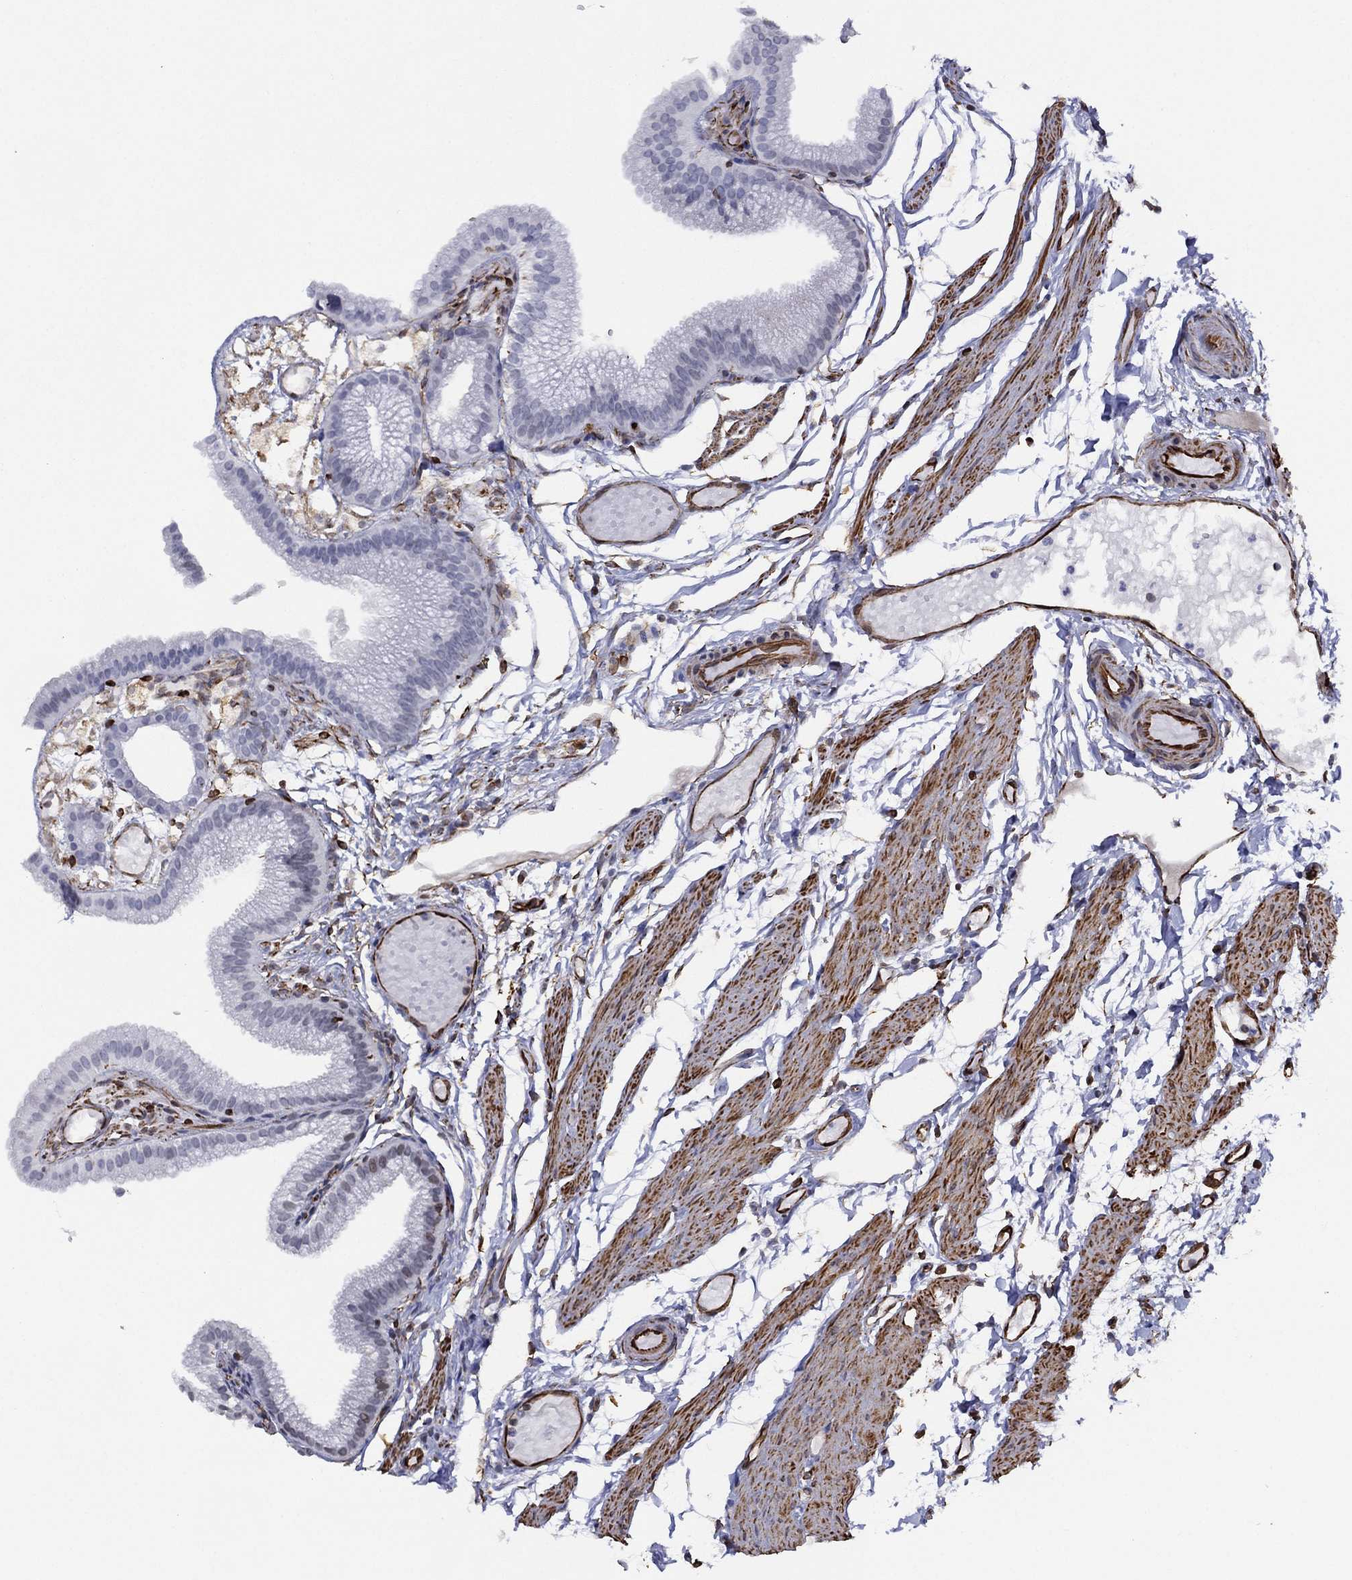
{"staining": {"intensity": "negative", "quantity": "none", "location": "none"}, "tissue": "gallbladder", "cell_type": "Glandular cells", "image_type": "normal", "snomed": [{"axis": "morphology", "description": "Normal tissue, NOS"}, {"axis": "topography", "description": "Gallbladder"}], "caption": "This micrograph is of benign gallbladder stained with immunohistochemistry to label a protein in brown with the nuclei are counter-stained blue. There is no expression in glandular cells. (Brightfield microscopy of DAB (3,3'-diaminobenzidine) immunohistochemistry at high magnification).", "gene": "MAS1", "patient": {"sex": "female", "age": 45}}